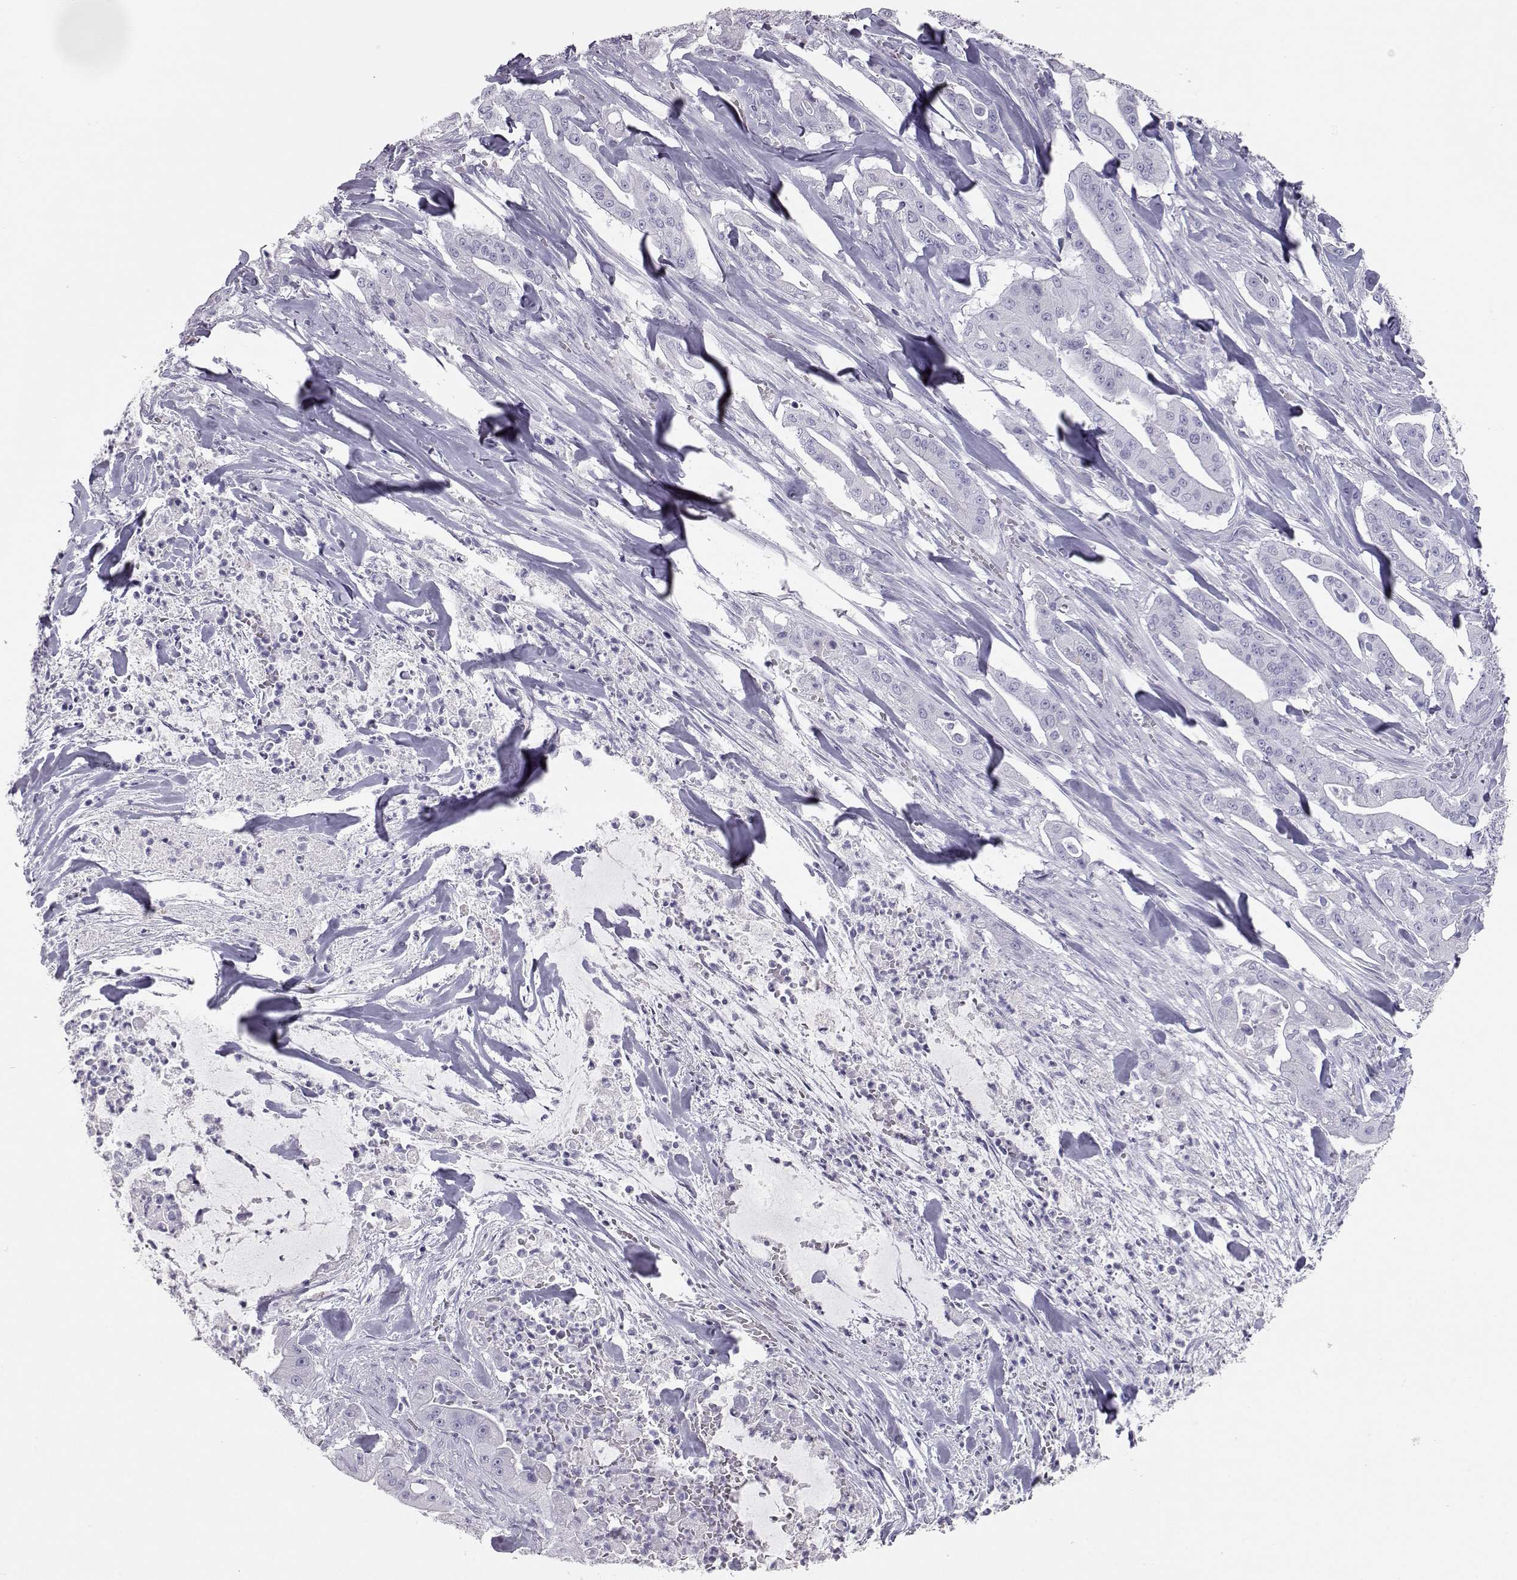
{"staining": {"intensity": "negative", "quantity": "none", "location": "none"}, "tissue": "pancreatic cancer", "cell_type": "Tumor cells", "image_type": "cancer", "snomed": [{"axis": "morphology", "description": "Normal tissue, NOS"}, {"axis": "morphology", "description": "Inflammation, NOS"}, {"axis": "morphology", "description": "Adenocarcinoma, NOS"}, {"axis": "topography", "description": "Pancreas"}], "caption": "This photomicrograph is of adenocarcinoma (pancreatic) stained with IHC to label a protein in brown with the nuclei are counter-stained blue. There is no positivity in tumor cells. (DAB immunohistochemistry, high magnification).", "gene": "ITLN2", "patient": {"sex": "male", "age": 57}}